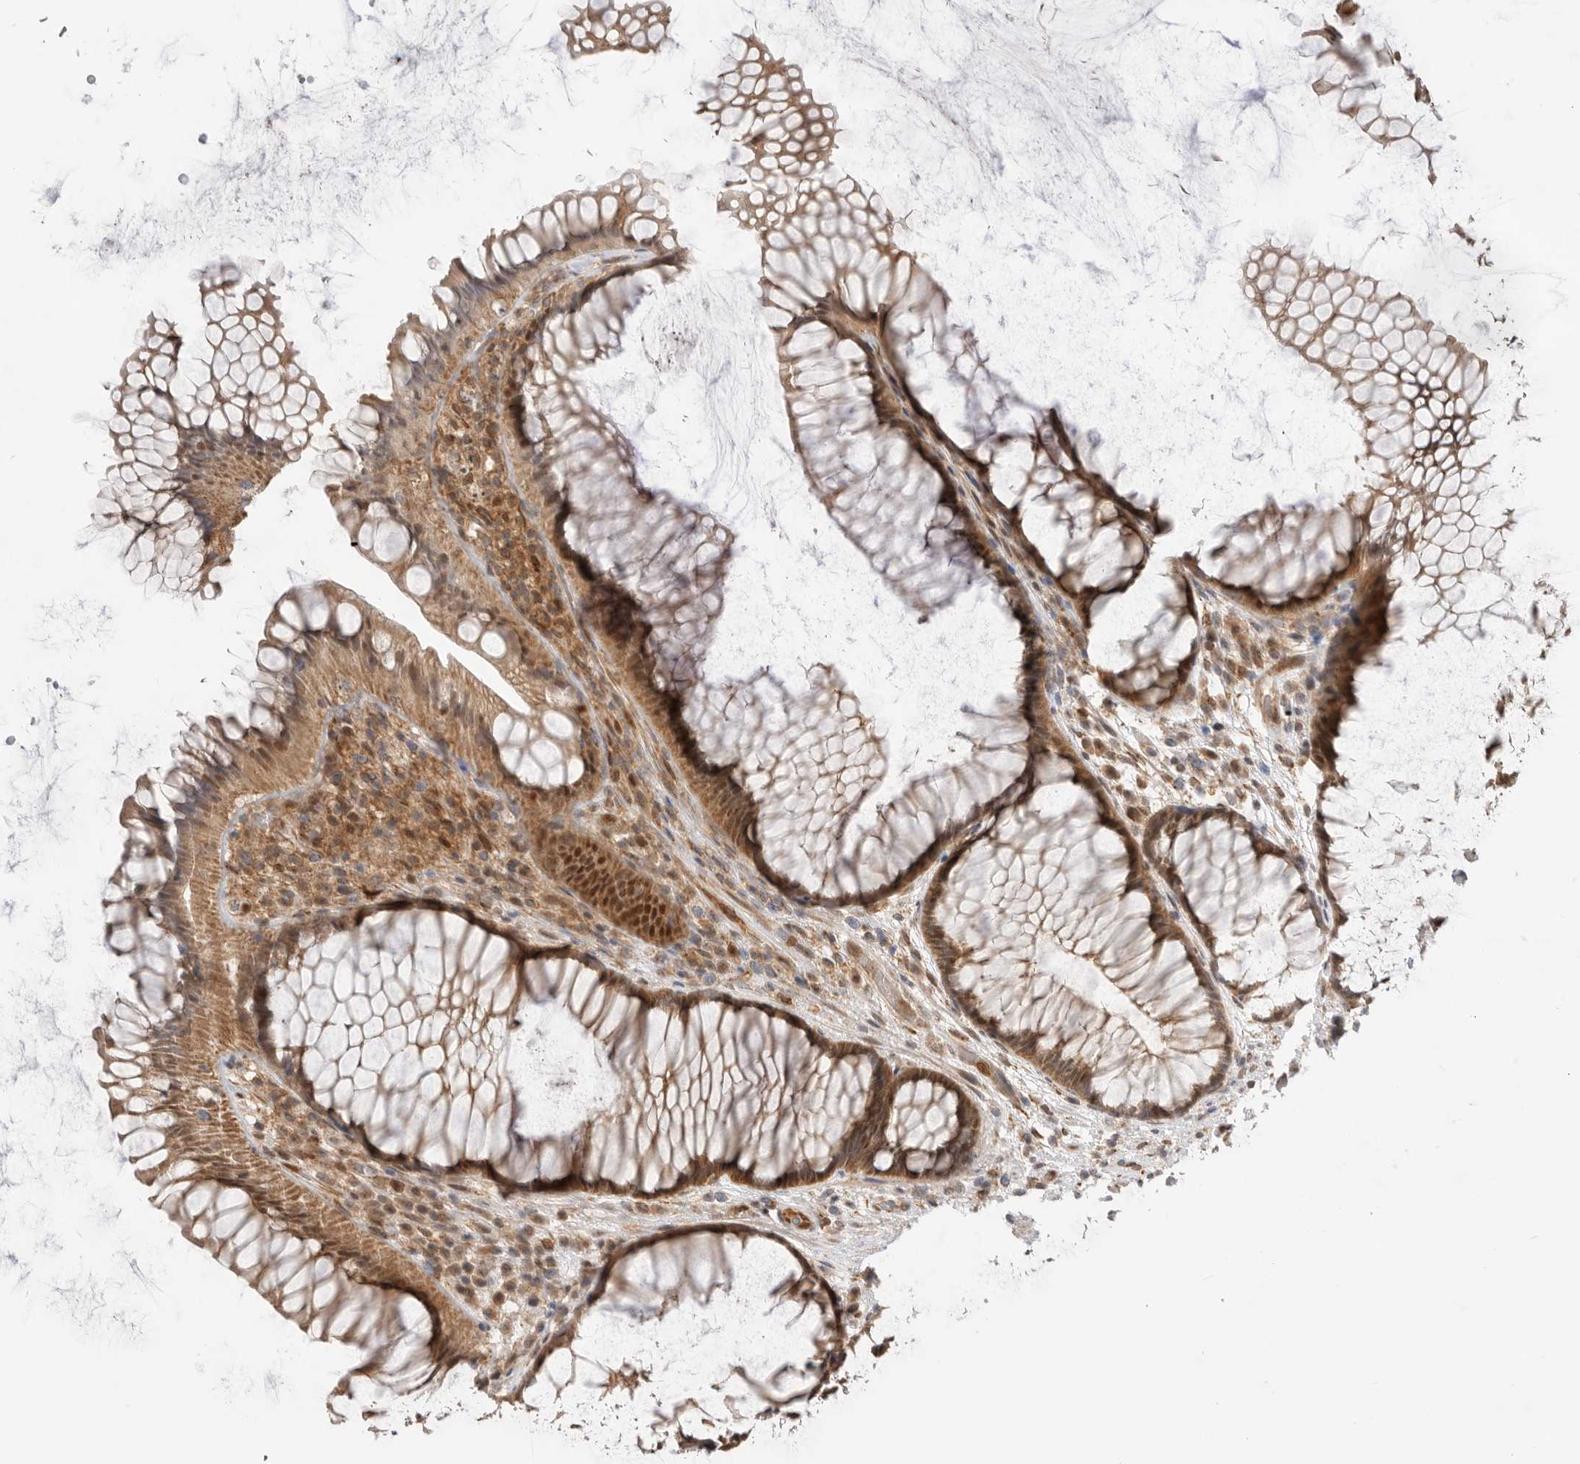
{"staining": {"intensity": "moderate", "quantity": ">75%", "location": "cytoplasmic/membranous,nuclear"}, "tissue": "rectum", "cell_type": "Glandular cells", "image_type": "normal", "snomed": [{"axis": "morphology", "description": "Normal tissue, NOS"}, {"axis": "topography", "description": "Rectum"}], "caption": "The immunohistochemical stain shows moderate cytoplasmic/membranous,nuclear positivity in glandular cells of unremarkable rectum.", "gene": "DCAF8", "patient": {"sex": "male", "age": 51}}